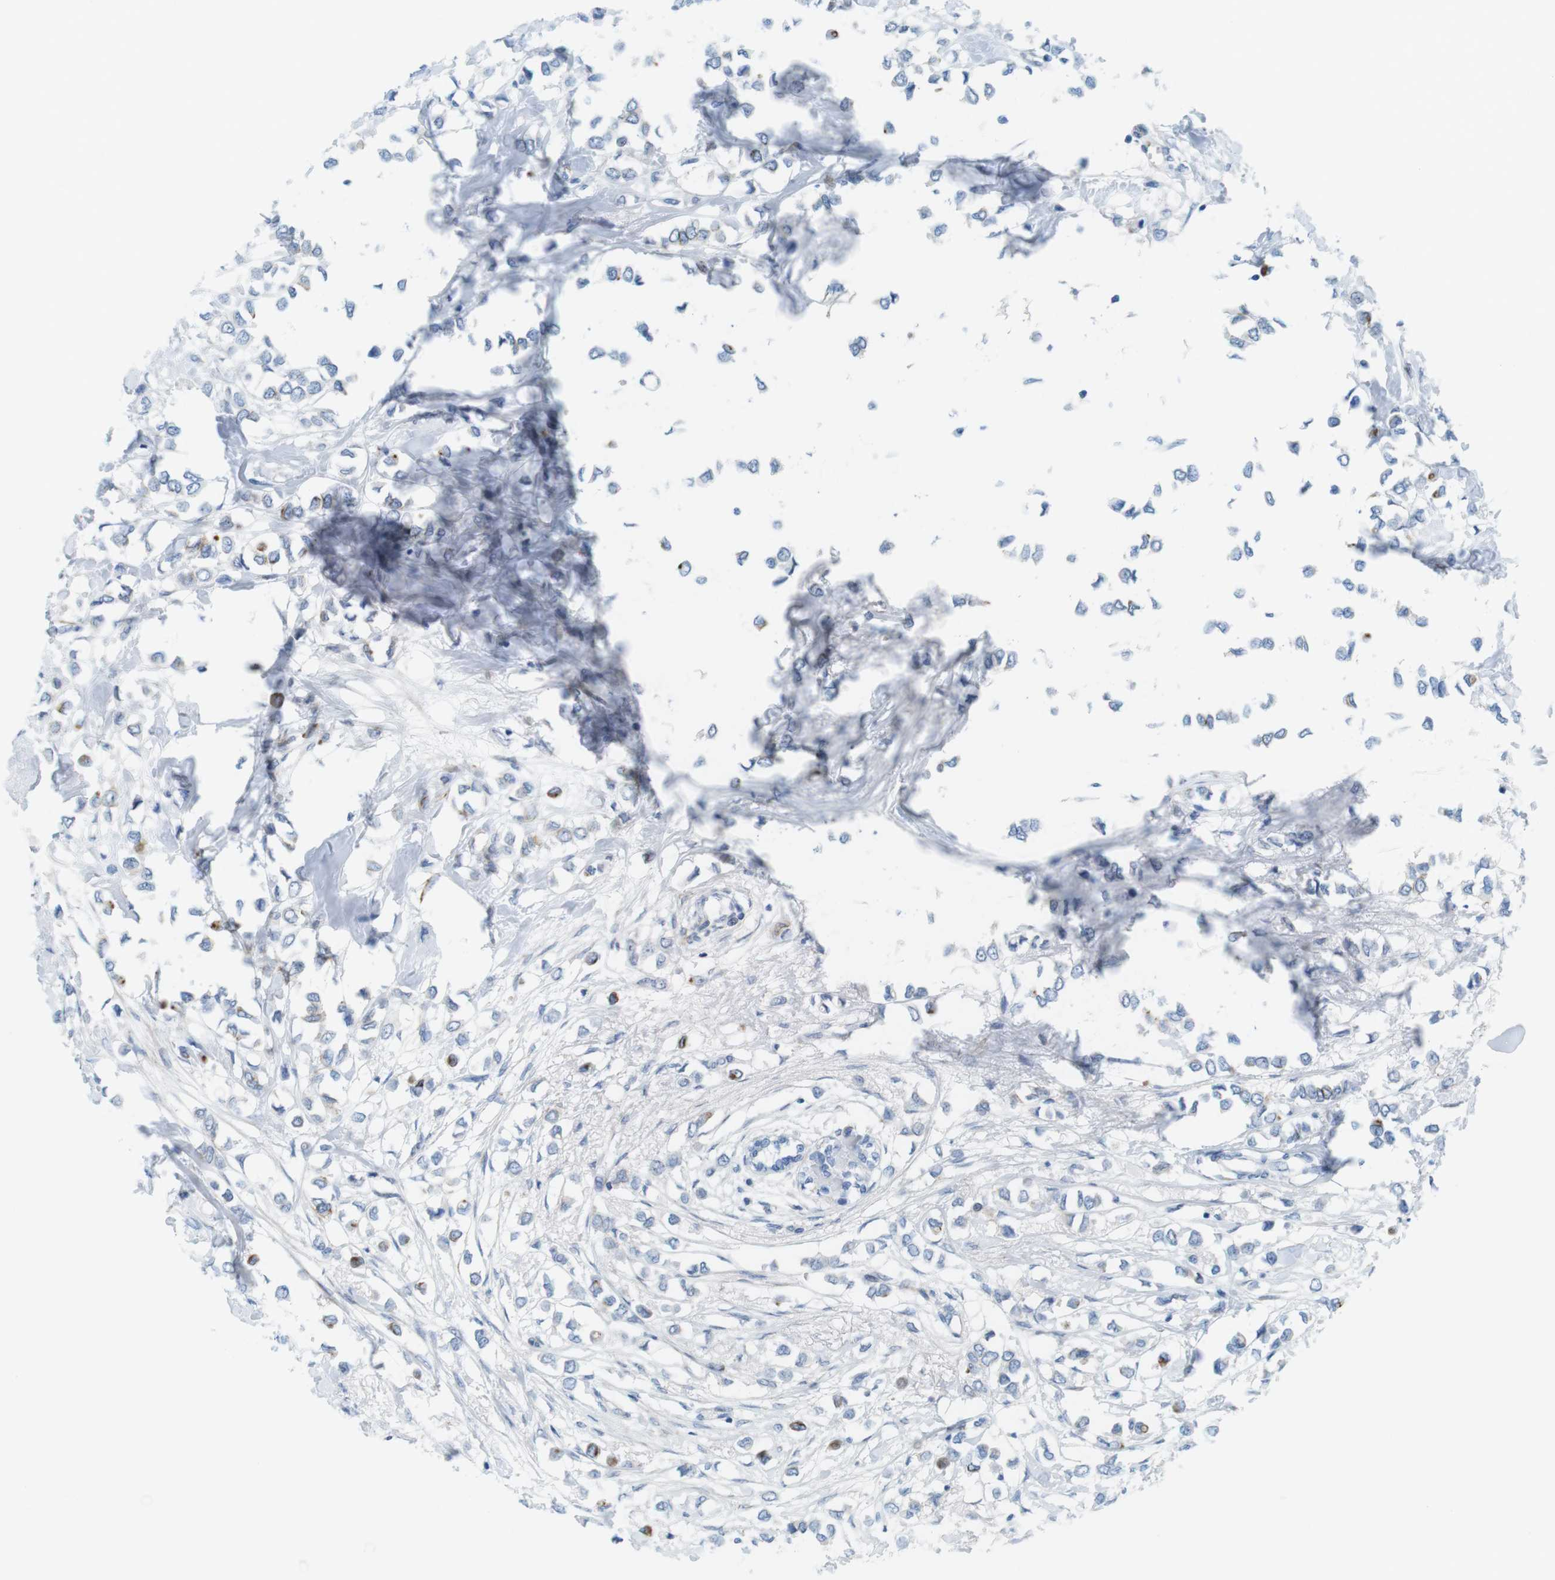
{"staining": {"intensity": "negative", "quantity": "none", "location": "none"}, "tissue": "breast cancer", "cell_type": "Tumor cells", "image_type": "cancer", "snomed": [{"axis": "morphology", "description": "Lobular carcinoma"}, {"axis": "topography", "description": "Breast"}], "caption": "A histopathology image of lobular carcinoma (breast) stained for a protein shows no brown staining in tumor cells.", "gene": "MYH9", "patient": {"sex": "female", "age": 51}}